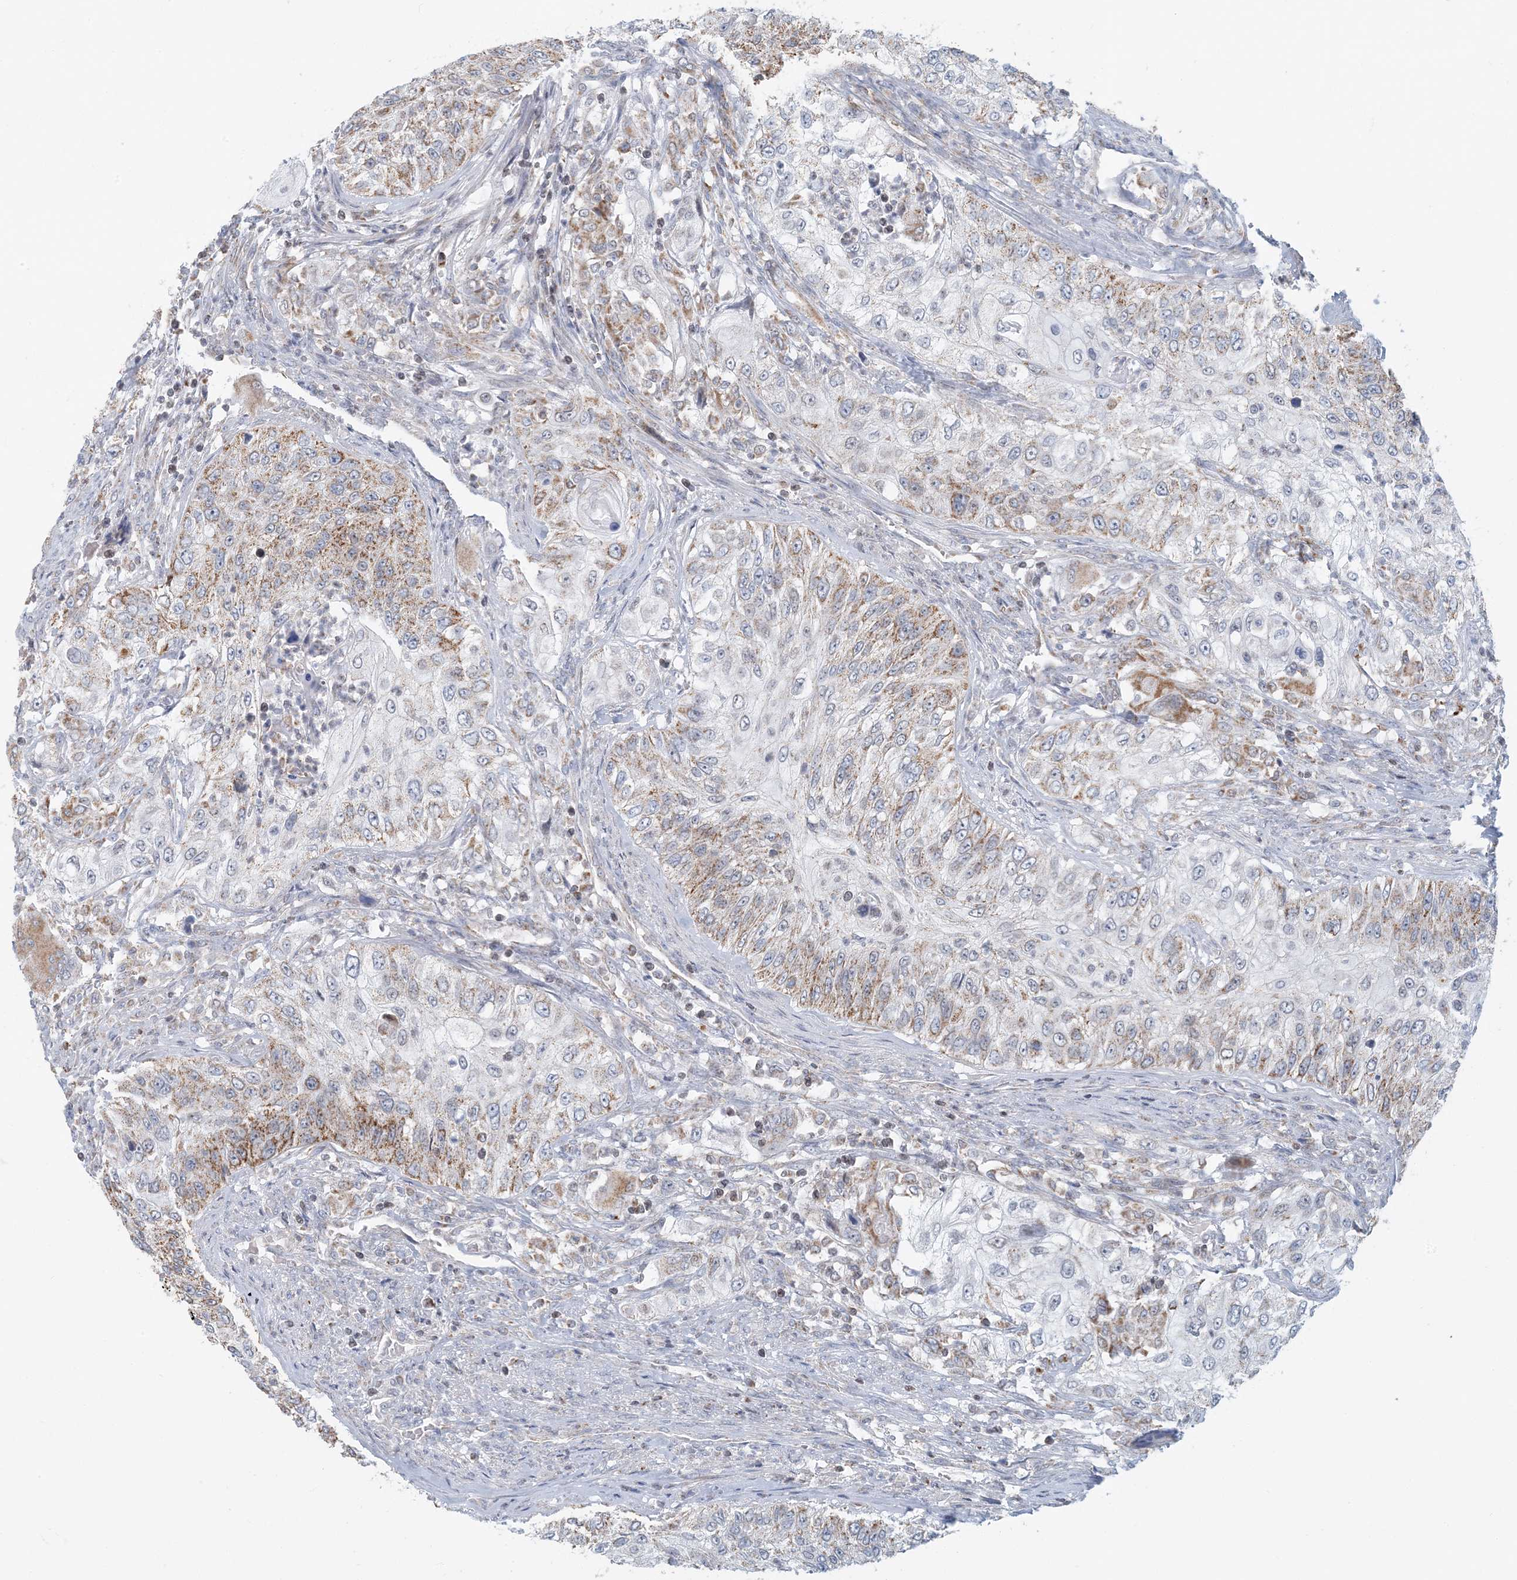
{"staining": {"intensity": "moderate", "quantity": ">75%", "location": "cytoplasmic/membranous"}, "tissue": "urothelial cancer", "cell_type": "Tumor cells", "image_type": "cancer", "snomed": [{"axis": "morphology", "description": "Urothelial carcinoma, High grade"}, {"axis": "topography", "description": "Urinary bladder"}], "caption": "Immunohistochemical staining of human urothelial cancer reveals medium levels of moderate cytoplasmic/membranous positivity in about >75% of tumor cells. (DAB (3,3'-diaminobenzidine) IHC with brightfield microscopy, high magnification).", "gene": "BDH1", "patient": {"sex": "female", "age": 60}}